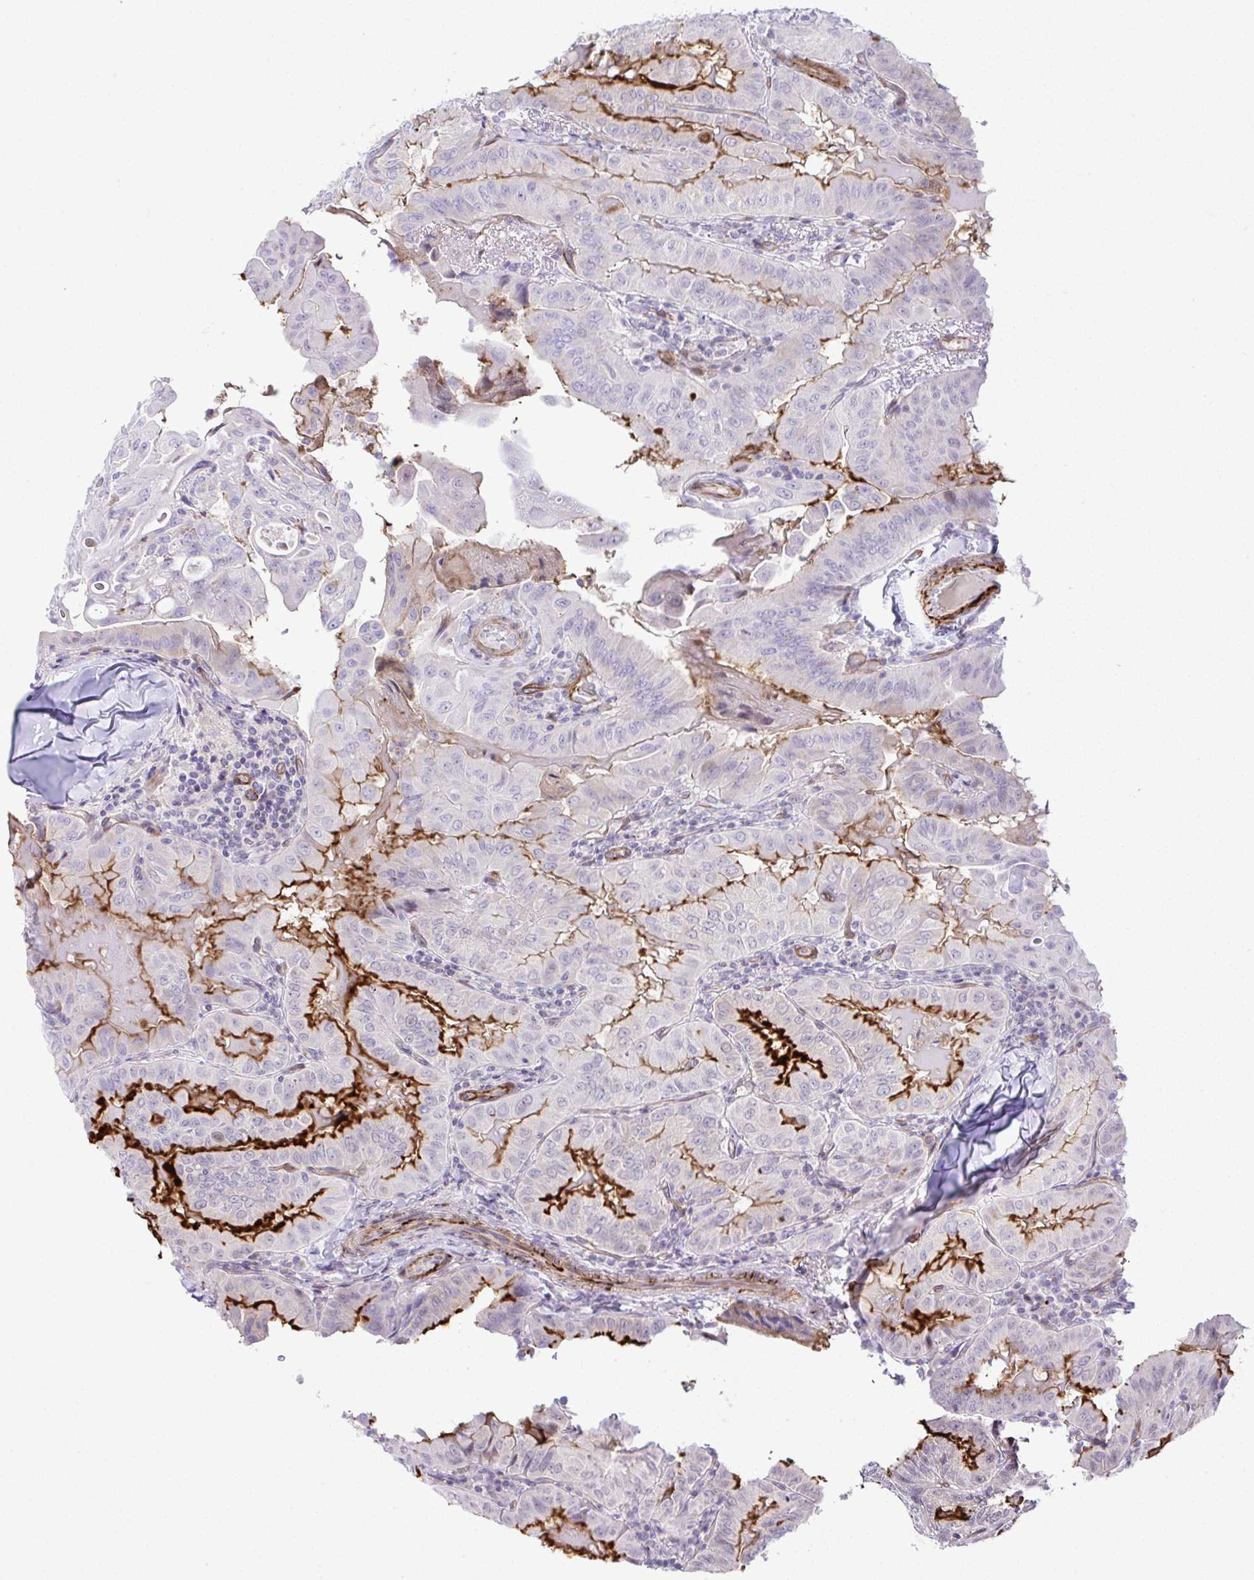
{"staining": {"intensity": "strong", "quantity": "25%-75%", "location": "cytoplasmic/membranous"}, "tissue": "thyroid cancer", "cell_type": "Tumor cells", "image_type": "cancer", "snomed": [{"axis": "morphology", "description": "Papillary adenocarcinoma, NOS"}, {"axis": "topography", "description": "Thyroid gland"}], "caption": "Human thyroid papillary adenocarcinoma stained with a brown dye displays strong cytoplasmic/membranous positive staining in approximately 25%-75% of tumor cells.", "gene": "FBXO34", "patient": {"sex": "female", "age": 68}}